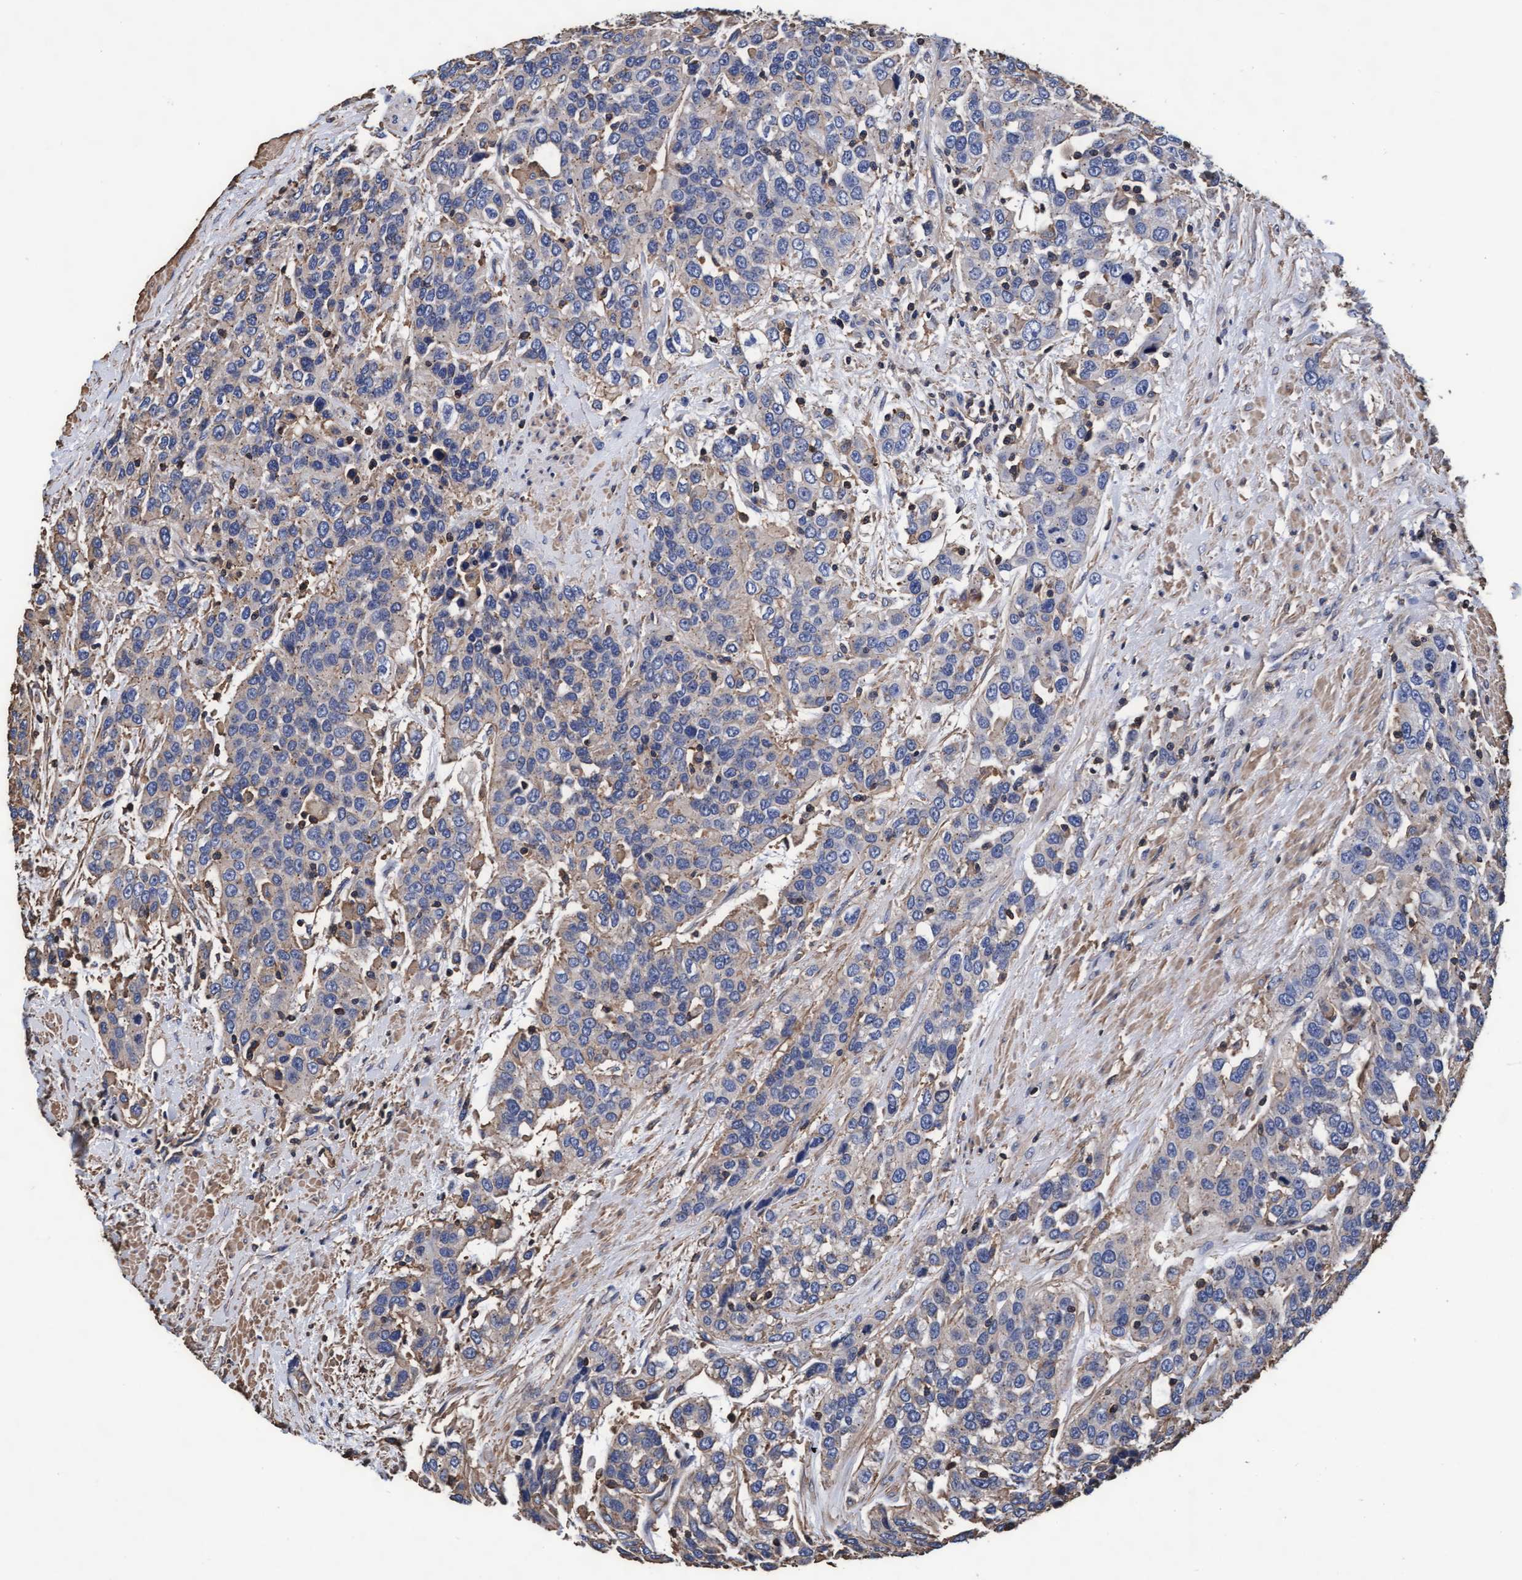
{"staining": {"intensity": "negative", "quantity": "none", "location": "none"}, "tissue": "urothelial cancer", "cell_type": "Tumor cells", "image_type": "cancer", "snomed": [{"axis": "morphology", "description": "Urothelial carcinoma, High grade"}, {"axis": "topography", "description": "Urinary bladder"}], "caption": "A high-resolution image shows IHC staining of high-grade urothelial carcinoma, which exhibits no significant expression in tumor cells.", "gene": "GRHPR", "patient": {"sex": "female", "age": 80}}